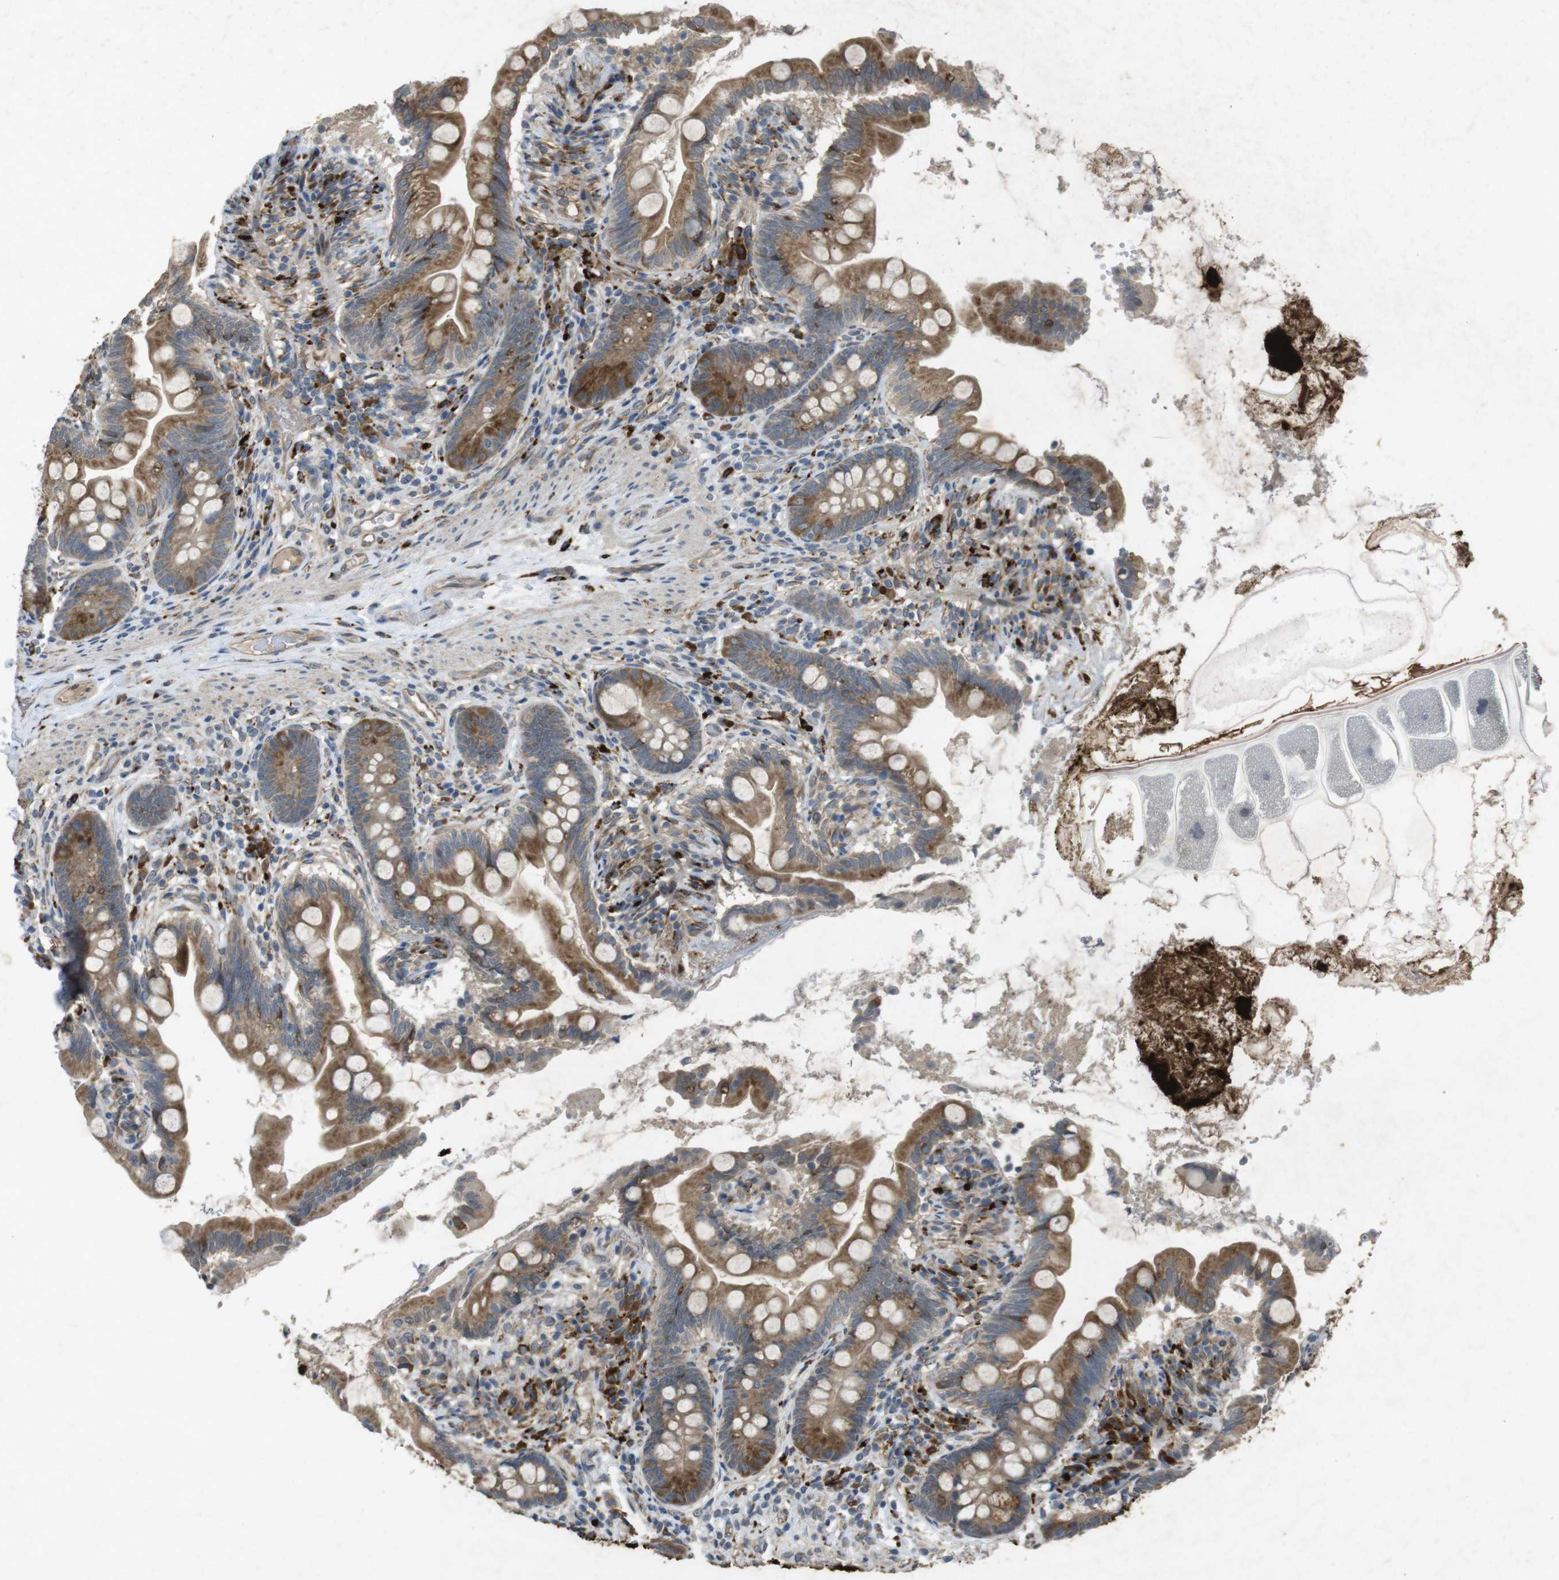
{"staining": {"intensity": "moderate", "quantity": ">75%", "location": "cytoplasmic/membranous"}, "tissue": "small intestine", "cell_type": "Glandular cells", "image_type": "normal", "snomed": [{"axis": "morphology", "description": "Normal tissue, NOS"}, {"axis": "topography", "description": "Small intestine"}], "caption": "The immunohistochemical stain shows moderate cytoplasmic/membranous staining in glandular cells of benign small intestine. The staining was performed using DAB to visualize the protein expression in brown, while the nuclei were stained in blue with hematoxylin (Magnification: 20x).", "gene": "FLCN", "patient": {"sex": "female", "age": 56}}